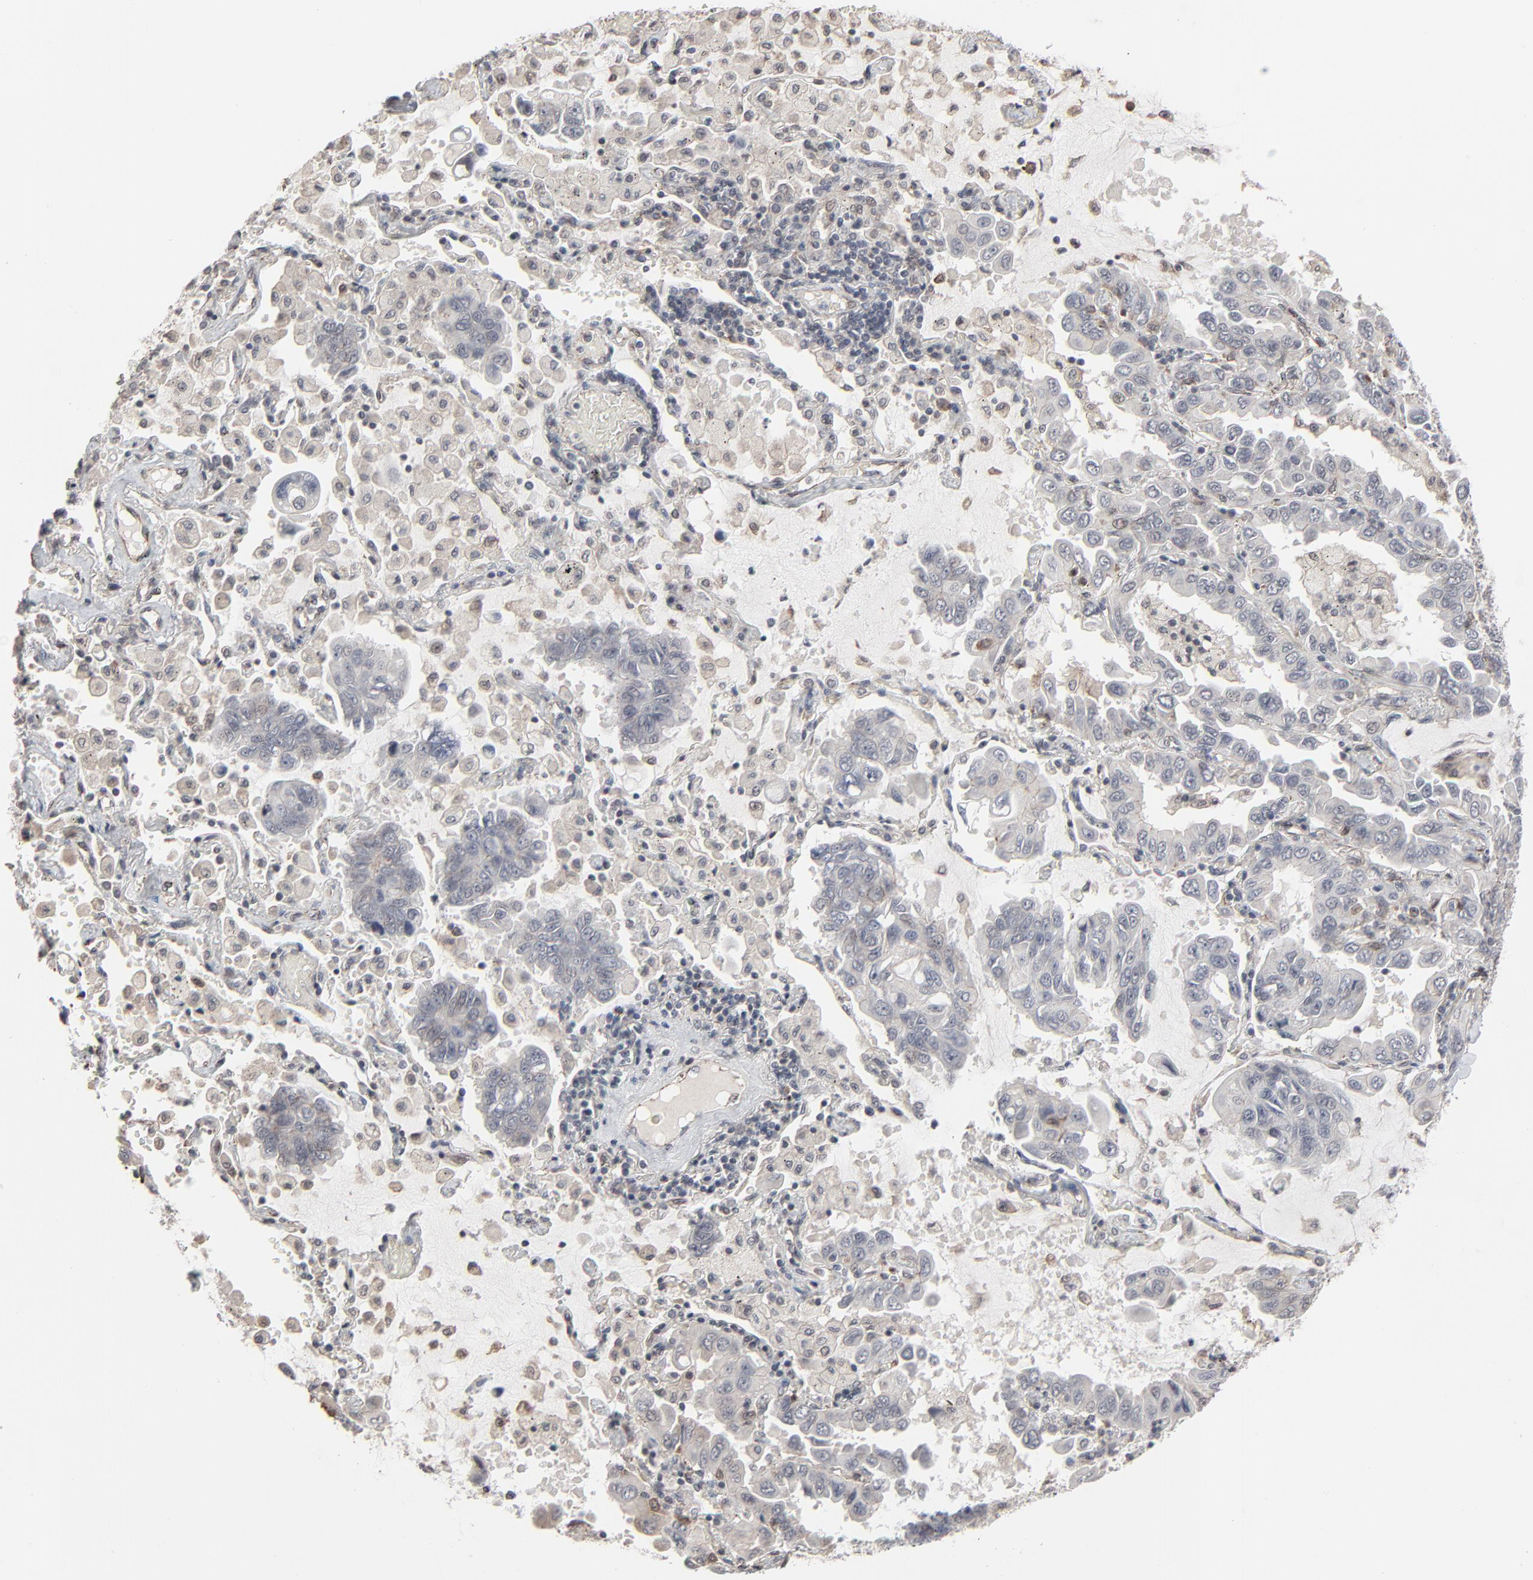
{"staining": {"intensity": "negative", "quantity": "none", "location": "none"}, "tissue": "lung cancer", "cell_type": "Tumor cells", "image_type": "cancer", "snomed": [{"axis": "morphology", "description": "Adenocarcinoma, NOS"}, {"axis": "topography", "description": "Lung"}], "caption": "A high-resolution micrograph shows immunohistochemistry staining of lung cancer (adenocarcinoma), which displays no significant positivity in tumor cells.", "gene": "CTNND1", "patient": {"sex": "male", "age": 64}}